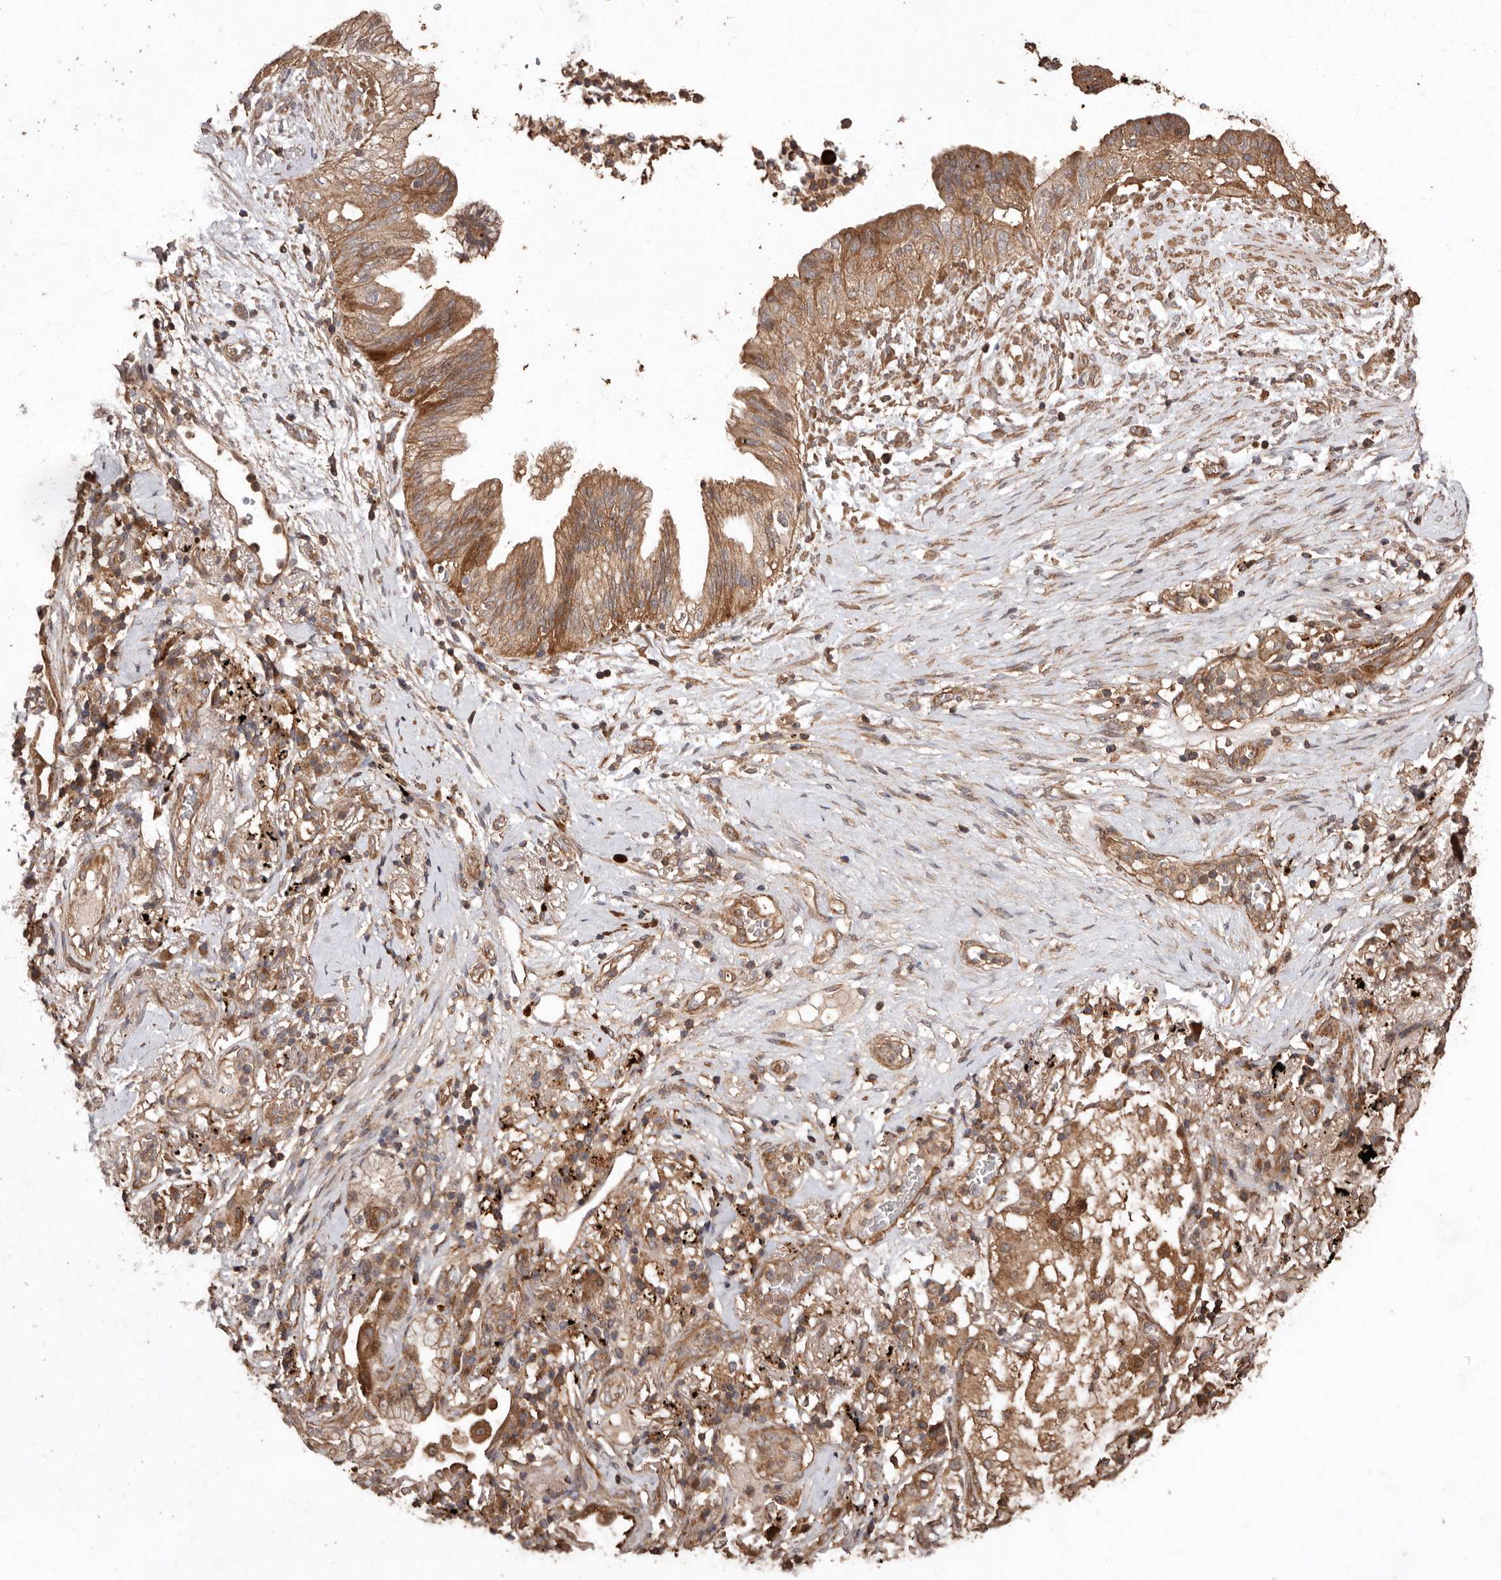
{"staining": {"intensity": "moderate", "quantity": ">75%", "location": "cytoplasmic/membranous"}, "tissue": "lung cancer", "cell_type": "Tumor cells", "image_type": "cancer", "snomed": [{"axis": "morphology", "description": "Adenocarcinoma, NOS"}, {"axis": "topography", "description": "Lung"}], "caption": "DAB (3,3'-diaminobenzidine) immunohistochemical staining of human lung cancer shows moderate cytoplasmic/membranous protein positivity in approximately >75% of tumor cells. (DAB (3,3'-diaminobenzidine) IHC, brown staining for protein, blue staining for nuclei).", "gene": "RWDD1", "patient": {"sex": "female", "age": 70}}